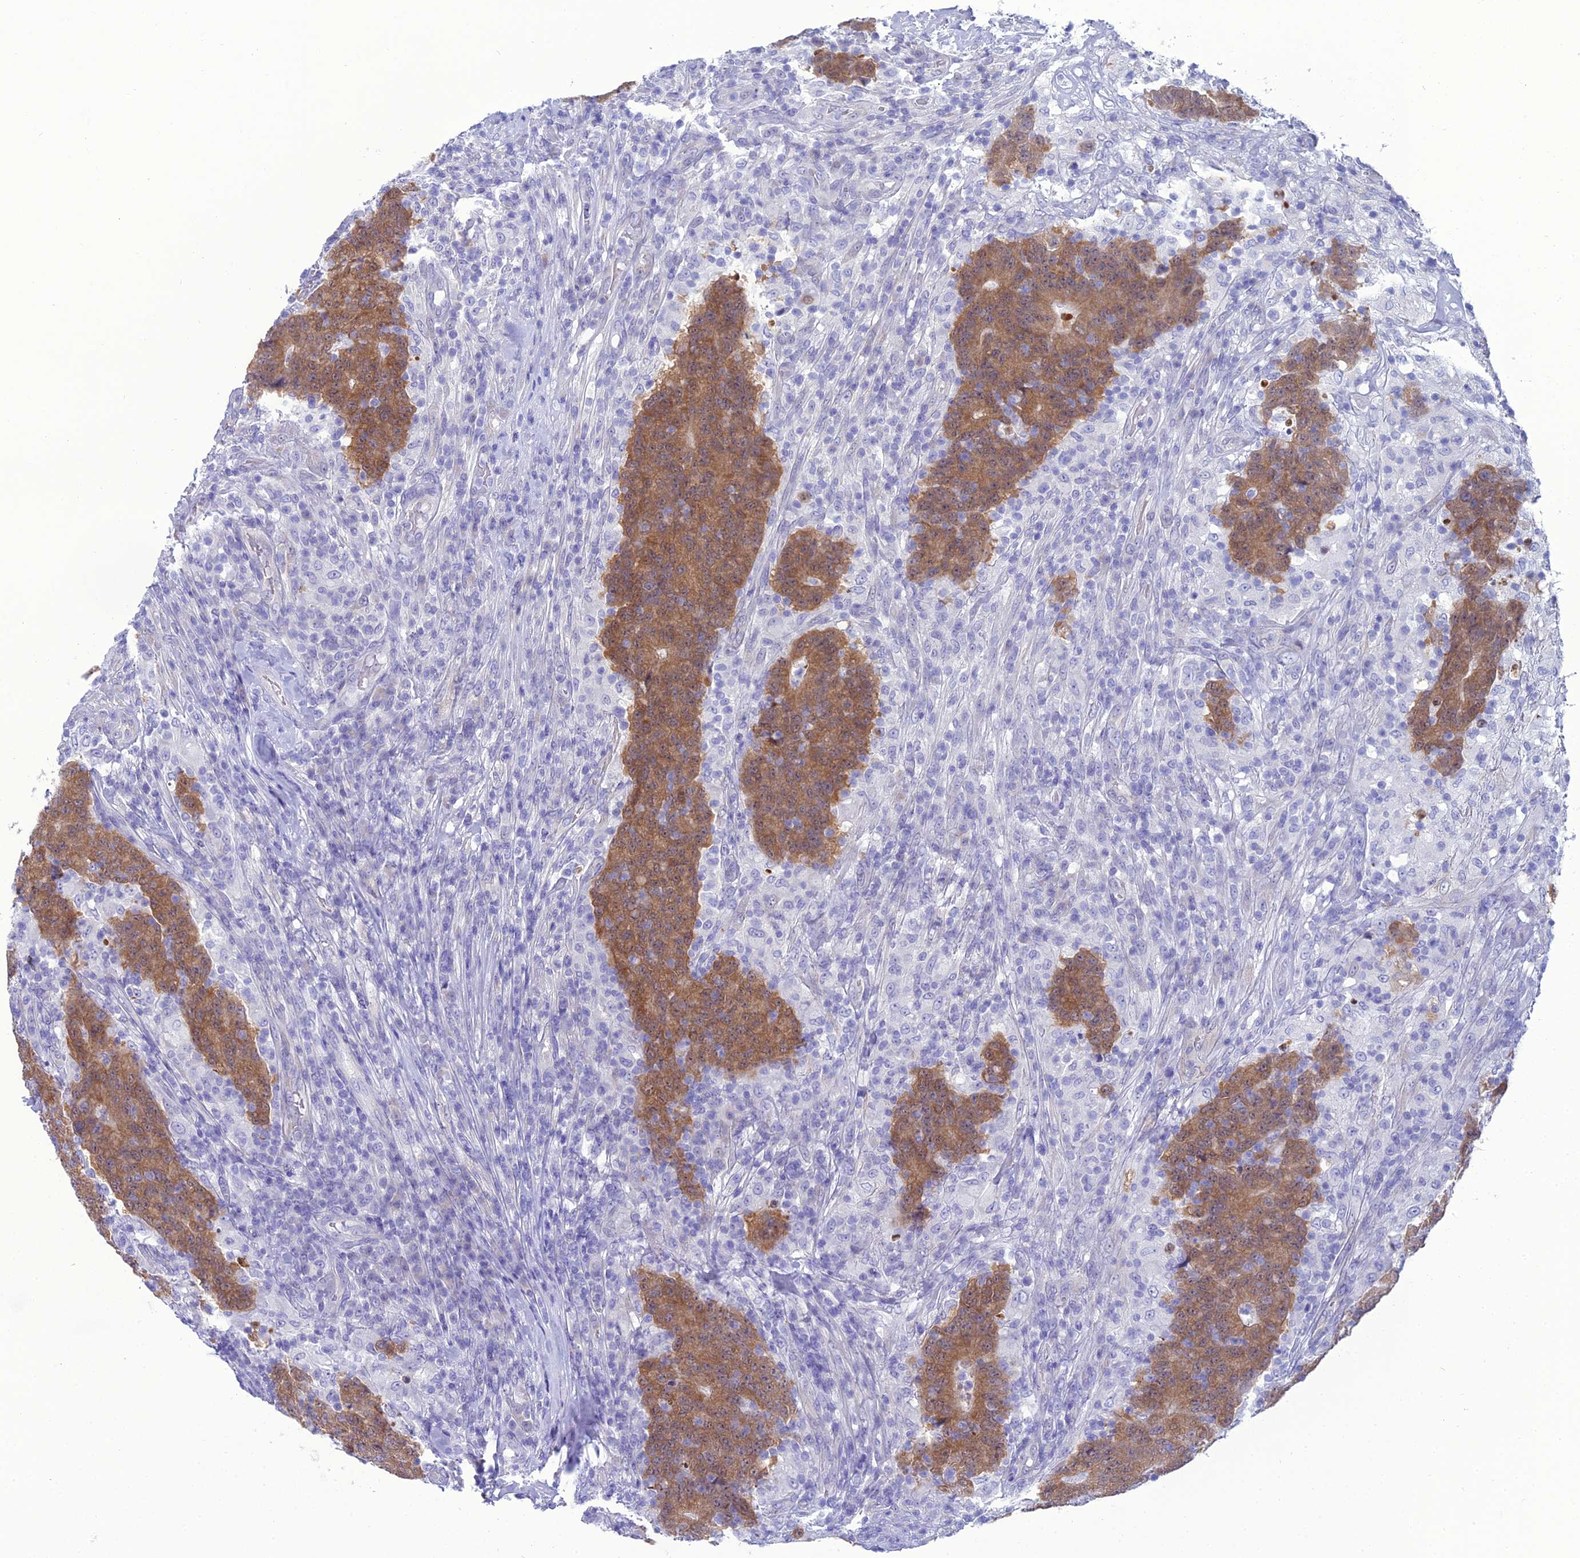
{"staining": {"intensity": "moderate", "quantity": ">75%", "location": "cytoplasmic/membranous"}, "tissue": "colorectal cancer", "cell_type": "Tumor cells", "image_type": "cancer", "snomed": [{"axis": "morphology", "description": "Adenocarcinoma, NOS"}, {"axis": "topography", "description": "Colon"}], "caption": "Immunohistochemistry (IHC) (DAB (3,3'-diaminobenzidine)) staining of human adenocarcinoma (colorectal) exhibits moderate cytoplasmic/membranous protein expression in about >75% of tumor cells. Using DAB (3,3'-diaminobenzidine) (brown) and hematoxylin (blue) stains, captured at high magnification using brightfield microscopy.", "gene": "GNPNAT1", "patient": {"sex": "female", "age": 75}}